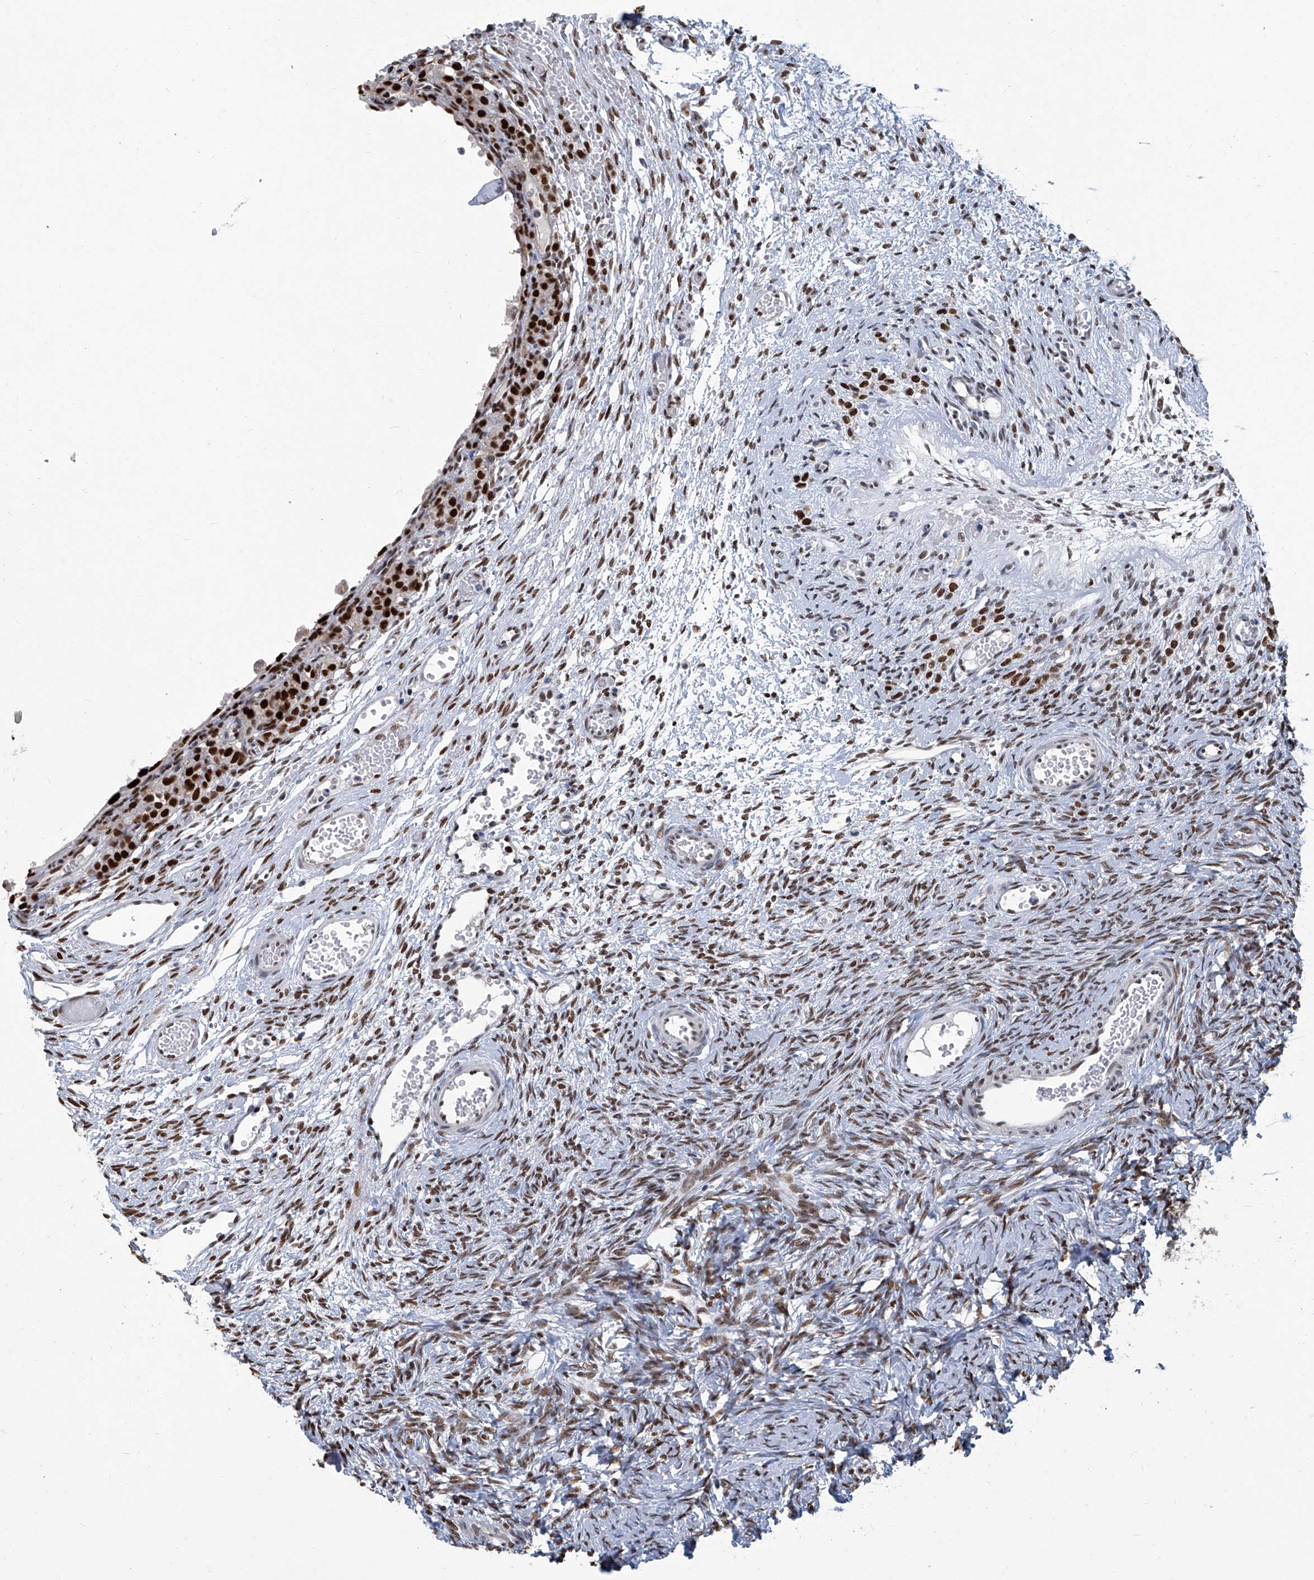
{"staining": {"intensity": "moderate", "quantity": "25%-75%", "location": "nuclear"}, "tissue": "ovary", "cell_type": "Ovarian stroma cells", "image_type": "normal", "snomed": [{"axis": "morphology", "description": "Adenocarcinoma, NOS"}, {"axis": "topography", "description": "Endometrium"}], "caption": "Brown immunohistochemical staining in unremarkable ovary shows moderate nuclear staining in approximately 25%-75% of ovarian stroma cells. (DAB (3,3'-diaminobenzidine) IHC, brown staining for protein, blue staining for nuclei).", "gene": "PCNA", "patient": {"sex": "female", "age": 32}}